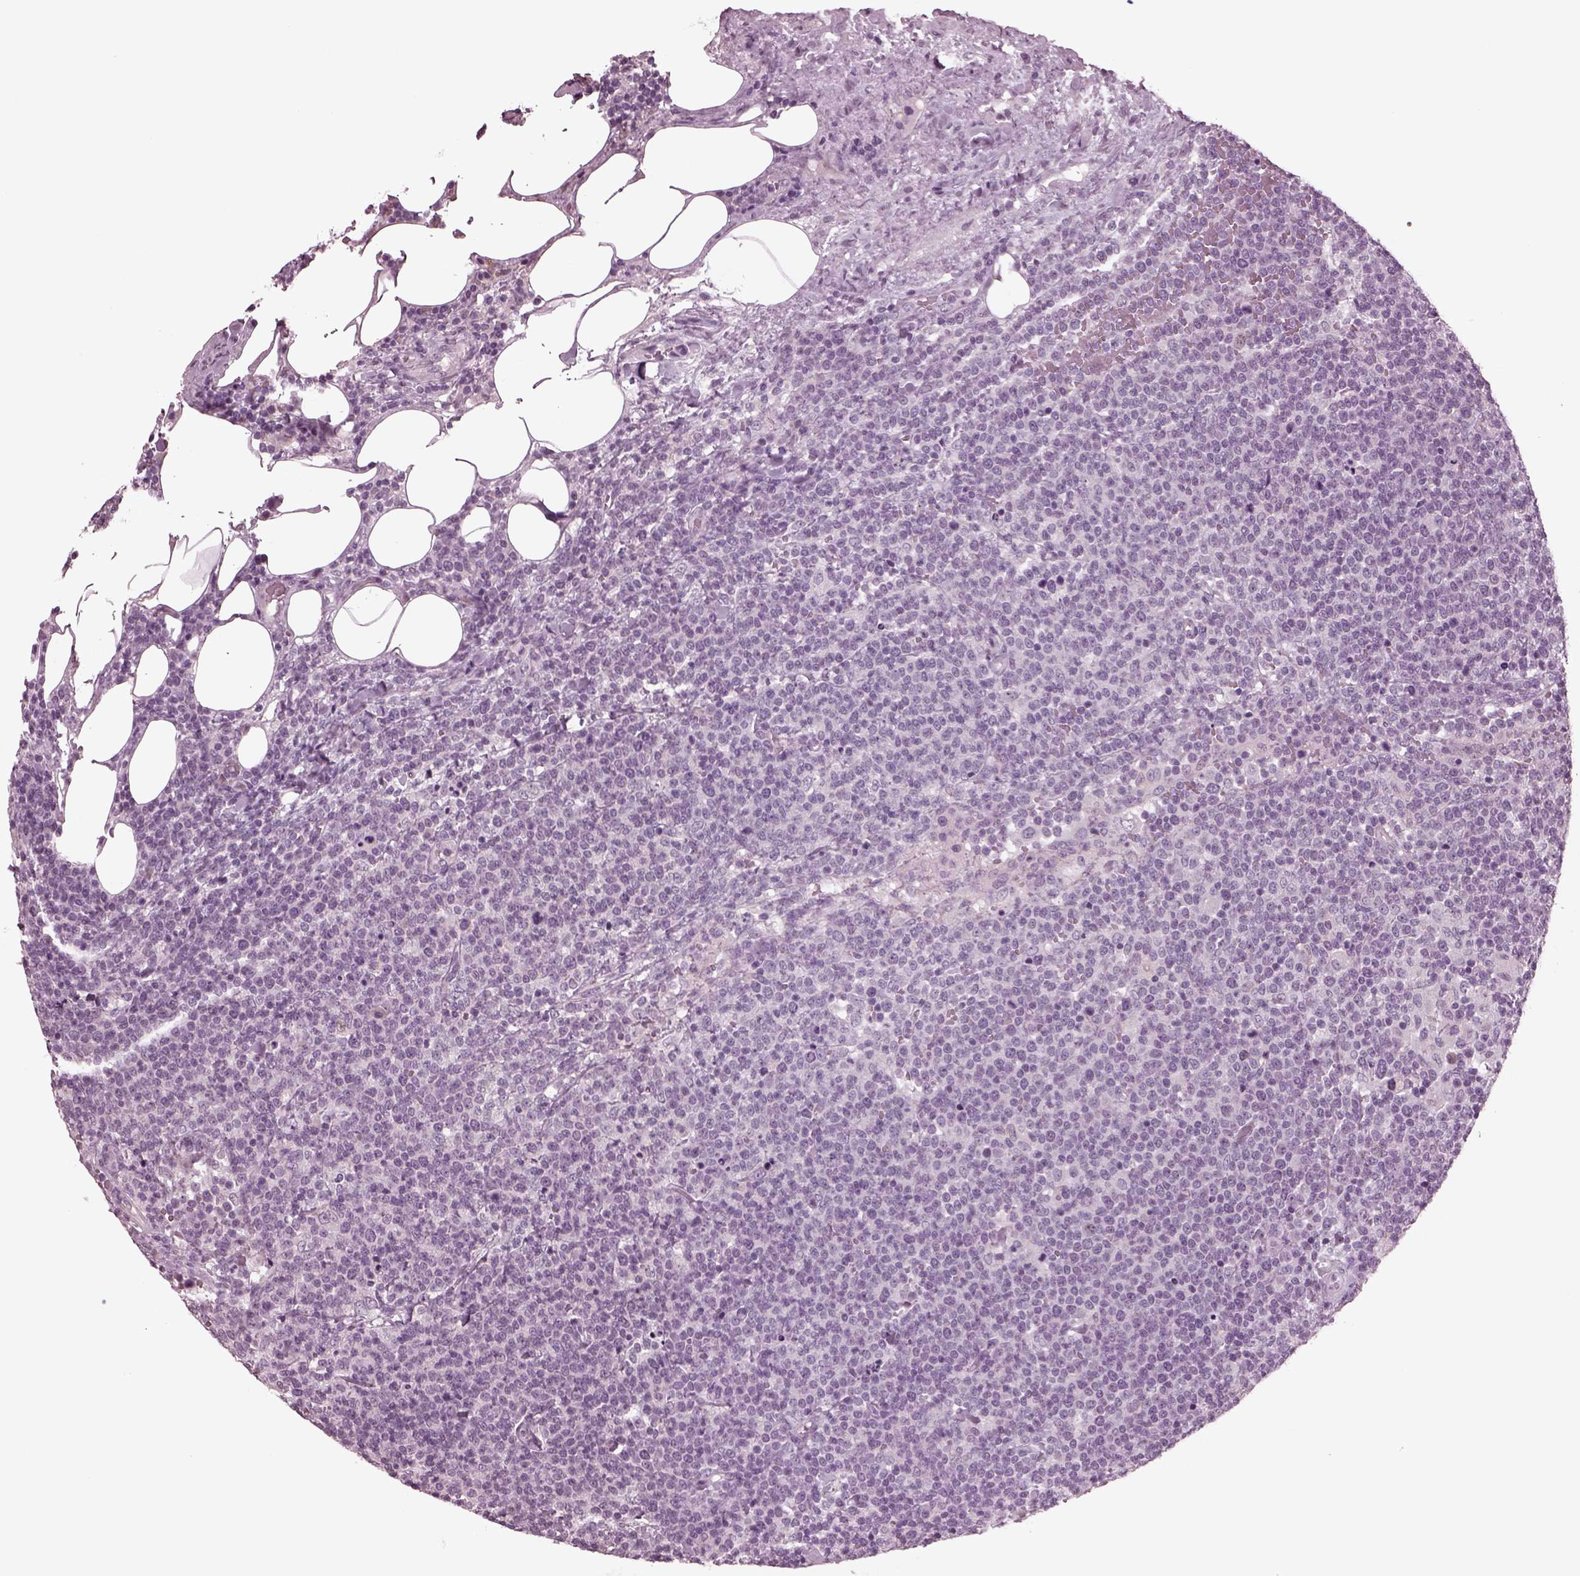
{"staining": {"intensity": "negative", "quantity": "none", "location": "none"}, "tissue": "lymphoma", "cell_type": "Tumor cells", "image_type": "cancer", "snomed": [{"axis": "morphology", "description": "Malignant lymphoma, non-Hodgkin's type, High grade"}, {"axis": "topography", "description": "Lymph node"}], "caption": "Photomicrograph shows no protein expression in tumor cells of malignant lymphoma, non-Hodgkin's type (high-grade) tissue.", "gene": "CLCN4", "patient": {"sex": "male", "age": 61}}